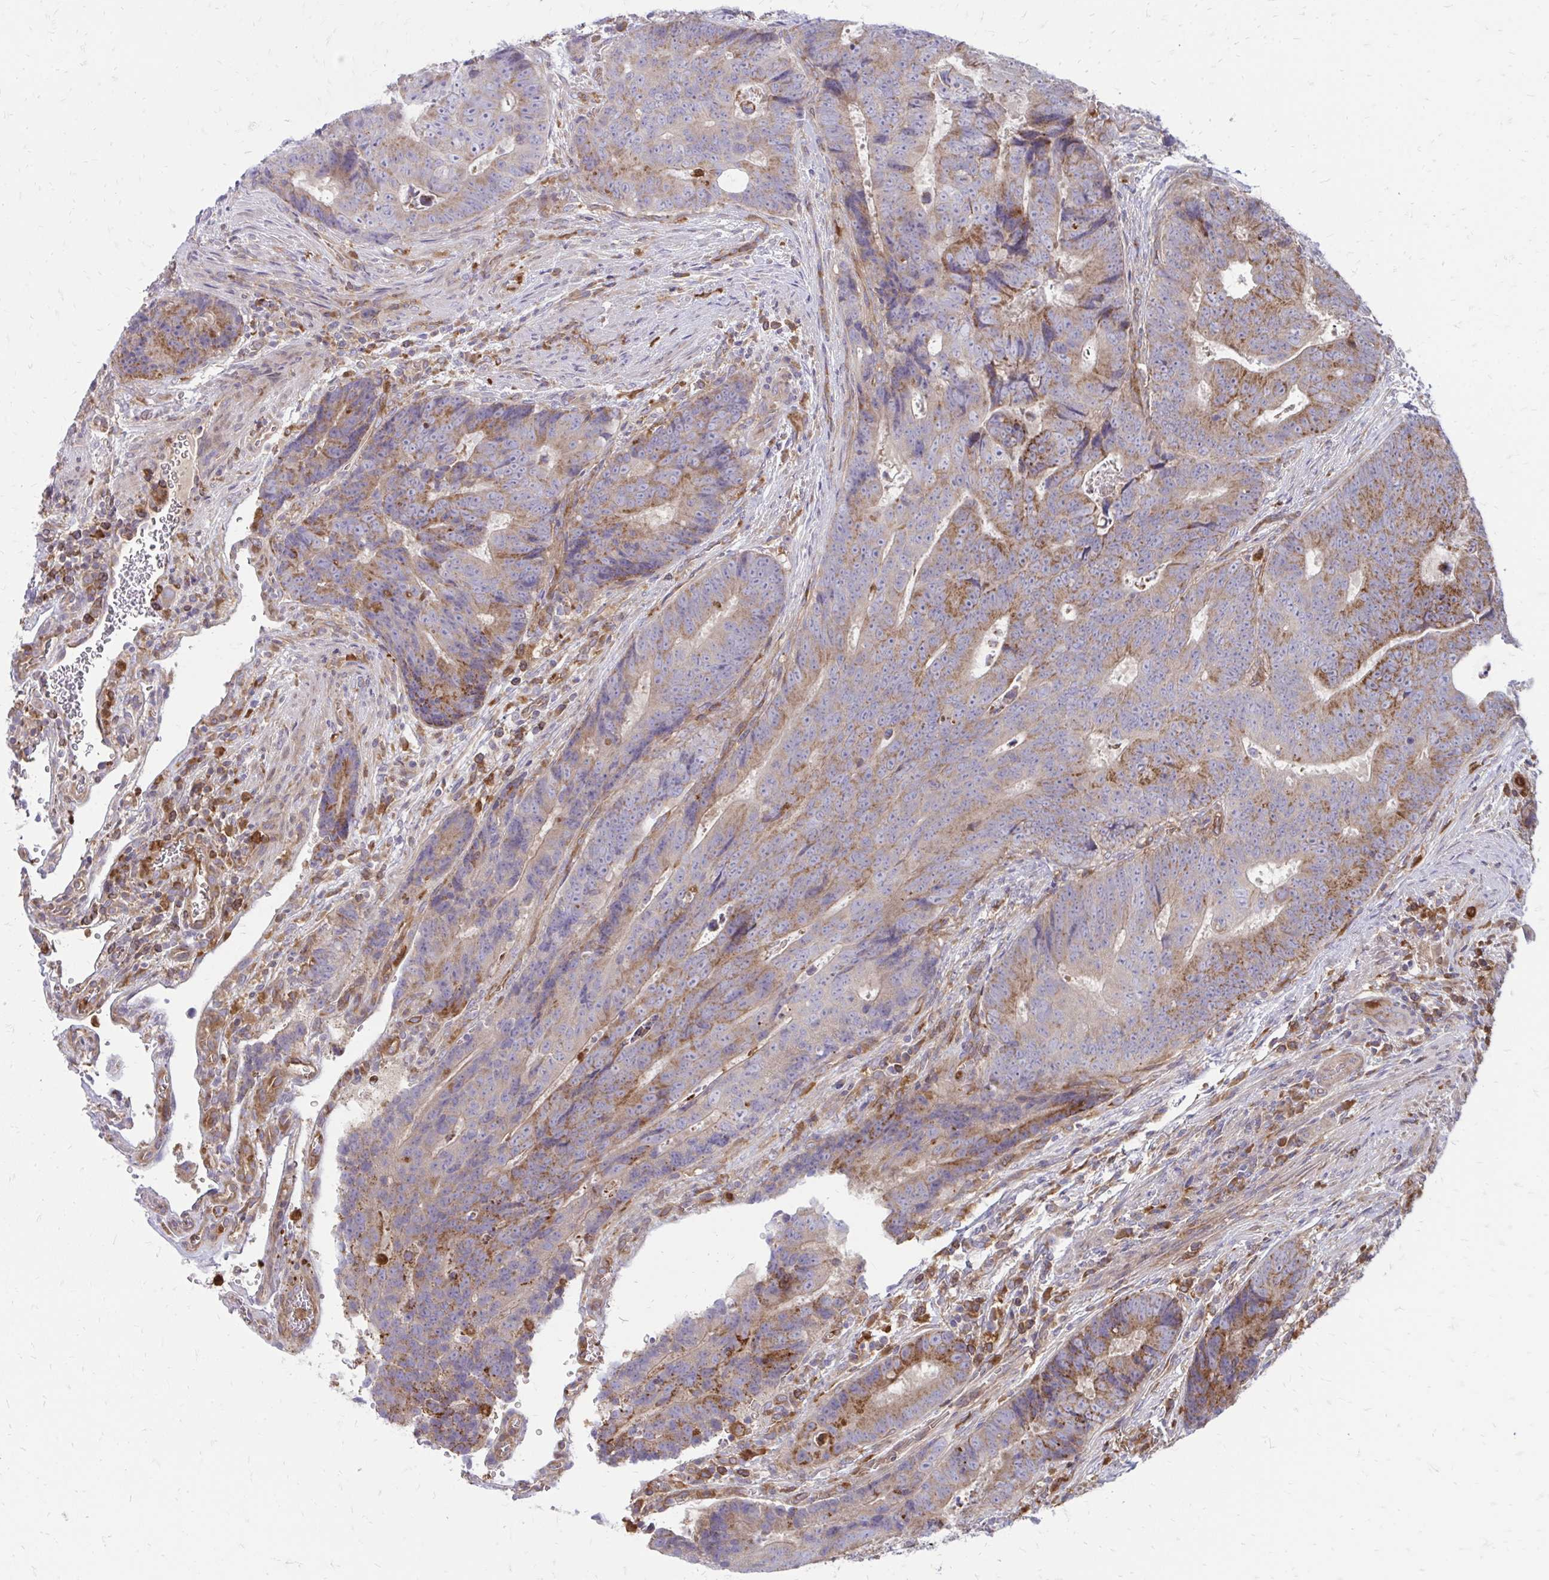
{"staining": {"intensity": "weak", "quantity": "25%-75%", "location": "cytoplasmic/membranous"}, "tissue": "colorectal cancer", "cell_type": "Tumor cells", "image_type": "cancer", "snomed": [{"axis": "morphology", "description": "Adenocarcinoma, NOS"}, {"axis": "topography", "description": "Colon"}], "caption": "Protein staining of colorectal cancer (adenocarcinoma) tissue reveals weak cytoplasmic/membranous expression in approximately 25%-75% of tumor cells.", "gene": "ASAP1", "patient": {"sex": "female", "age": 48}}